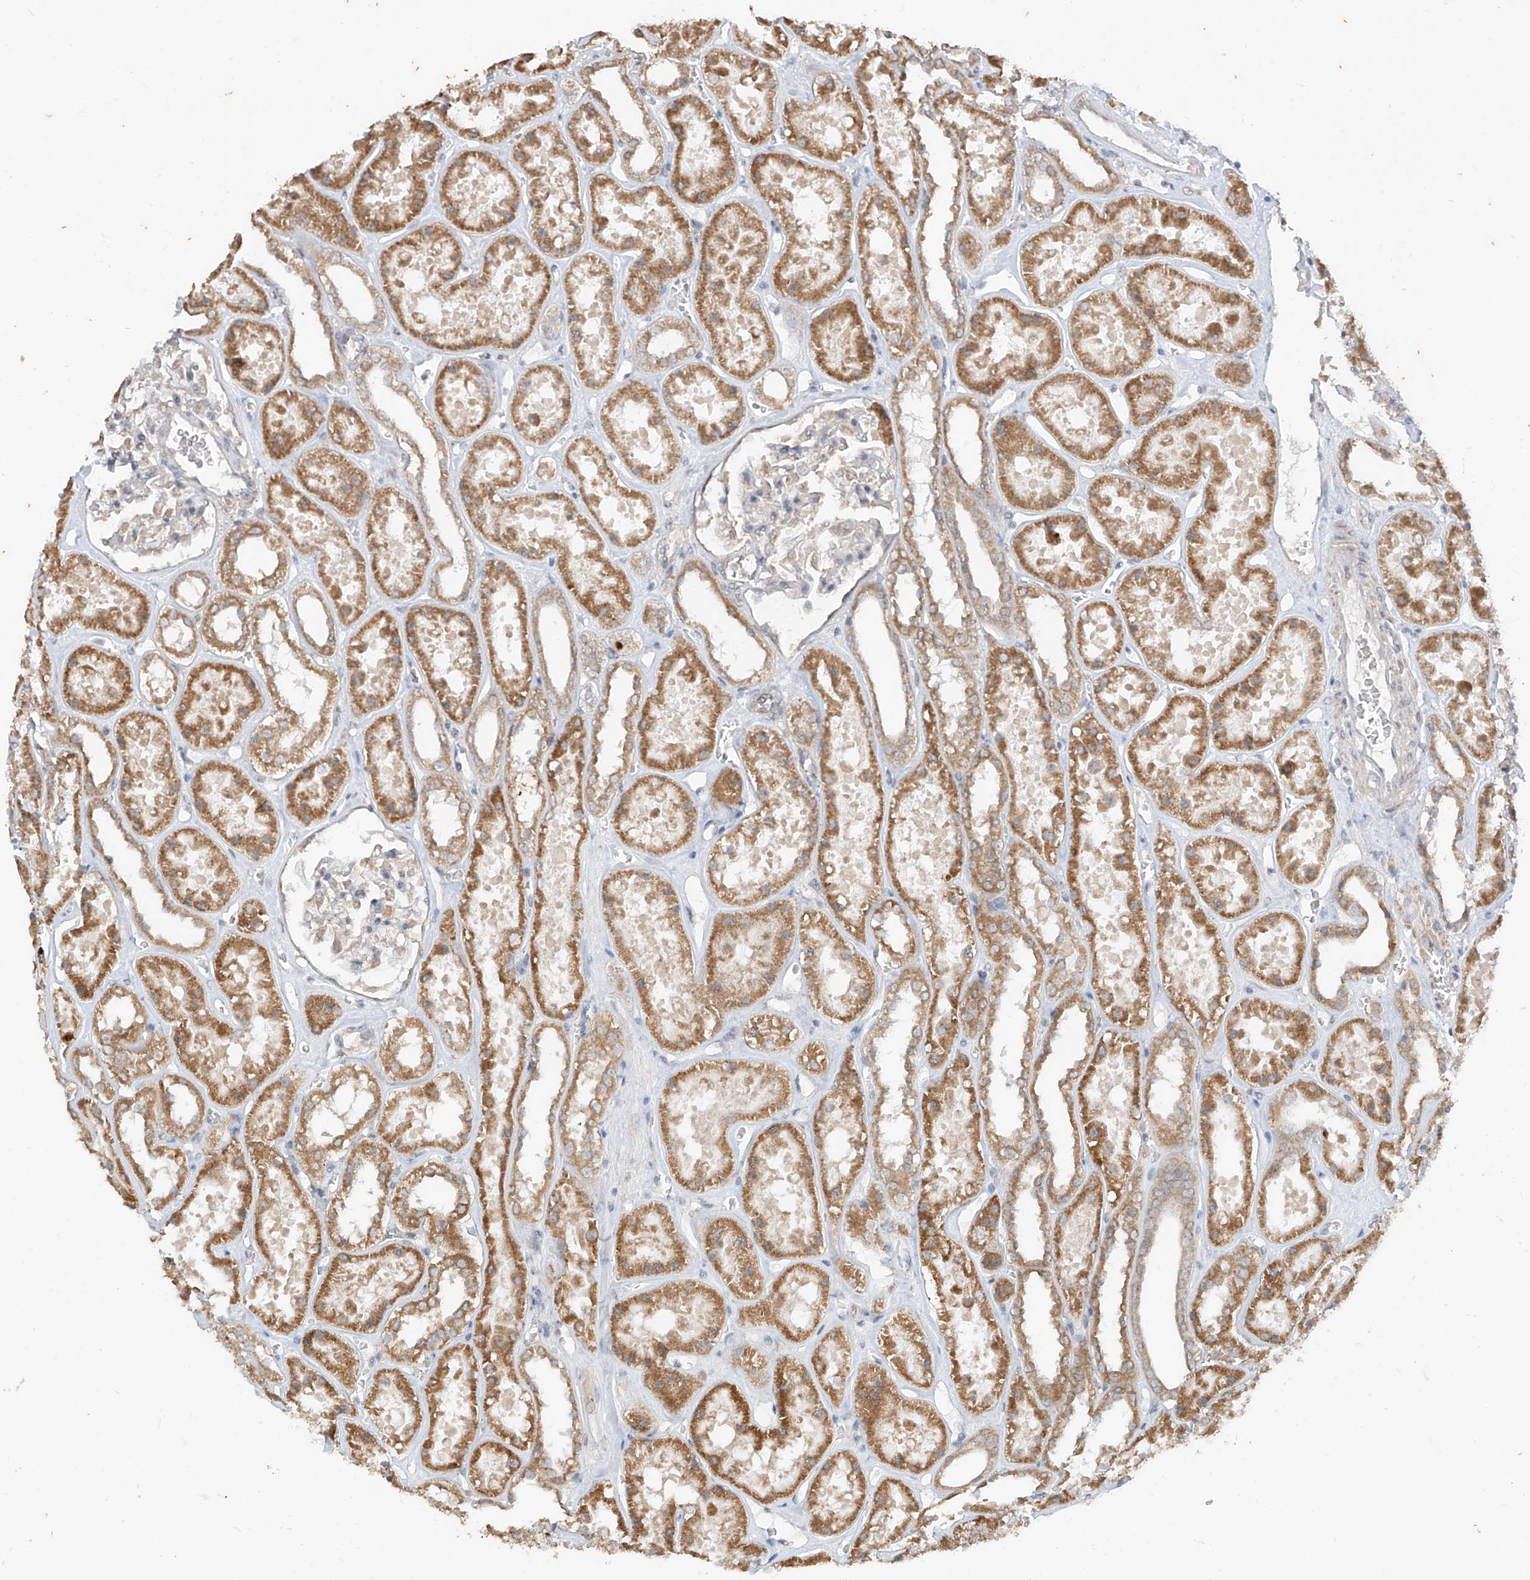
{"staining": {"intensity": "weak", "quantity": "<25%", "location": "cytoplasmic/membranous"}, "tissue": "kidney", "cell_type": "Cells in glomeruli", "image_type": "normal", "snomed": [{"axis": "morphology", "description": "Normal tissue, NOS"}, {"axis": "topography", "description": "Kidney"}], "caption": "High magnification brightfield microscopy of unremarkable kidney stained with DAB (3,3'-diaminobenzidine) (brown) and counterstained with hematoxylin (blue): cells in glomeruli show no significant staining. Nuclei are stained in blue.", "gene": "MTUS2", "patient": {"sex": "female", "age": 41}}